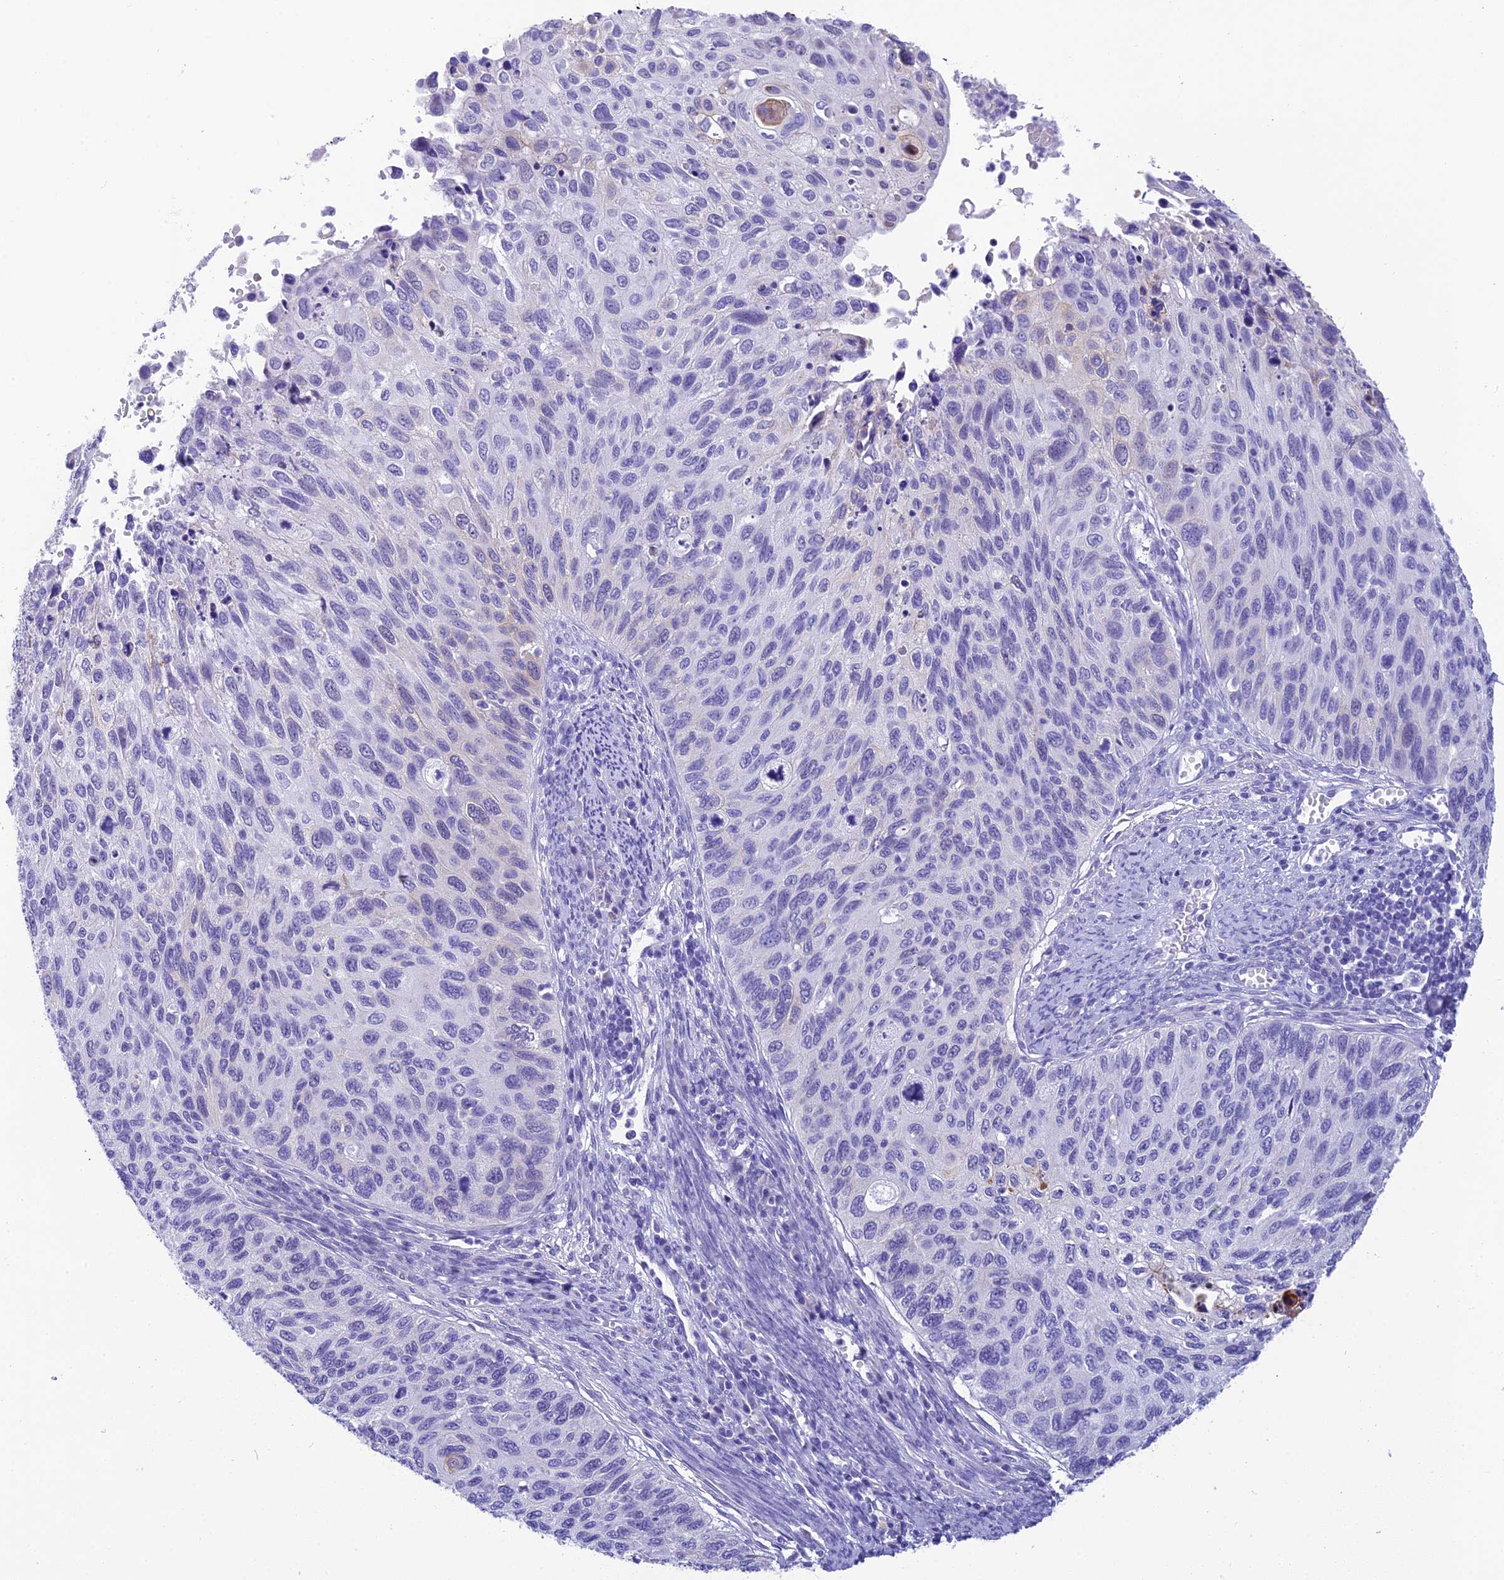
{"staining": {"intensity": "negative", "quantity": "none", "location": "none"}, "tissue": "cervical cancer", "cell_type": "Tumor cells", "image_type": "cancer", "snomed": [{"axis": "morphology", "description": "Squamous cell carcinoma, NOS"}, {"axis": "topography", "description": "Cervix"}], "caption": "This is a micrograph of immunohistochemistry (IHC) staining of squamous cell carcinoma (cervical), which shows no expression in tumor cells.", "gene": "KDELR3", "patient": {"sex": "female", "age": 70}}